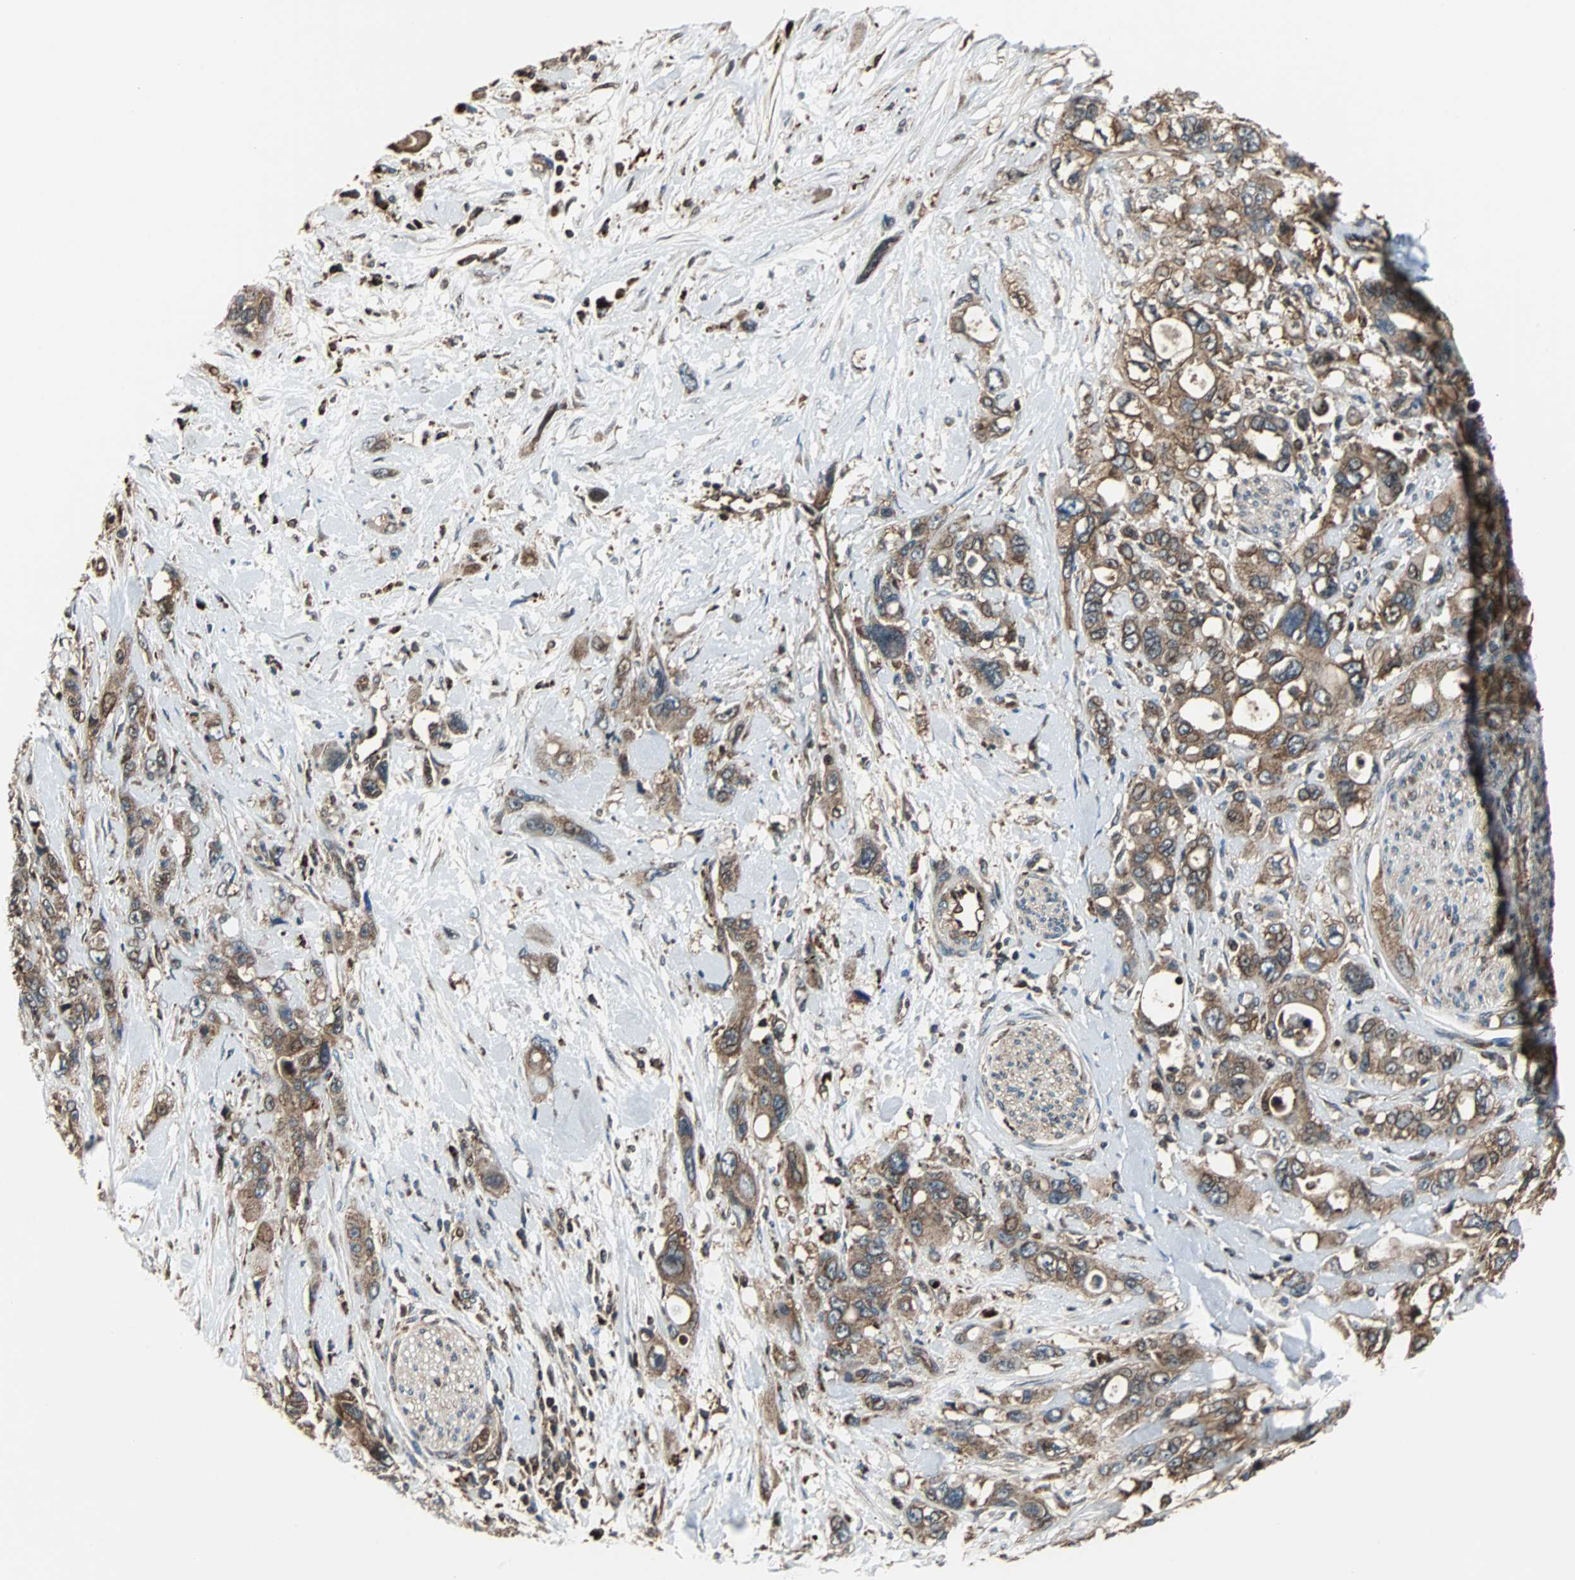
{"staining": {"intensity": "moderate", "quantity": ">75%", "location": "cytoplasmic/membranous"}, "tissue": "pancreatic cancer", "cell_type": "Tumor cells", "image_type": "cancer", "snomed": [{"axis": "morphology", "description": "Adenocarcinoma, NOS"}, {"axis": "topography", "description": "Pancreas"}], "caption": "A medium amount of moderate cytoplasmic/membranous expression is seen in about >75% of tumor cells in pancreatic cancer (adenocarcinoma) tissue.", "gene": "RELA", "patient": {"sex": "male", "age": 46}}